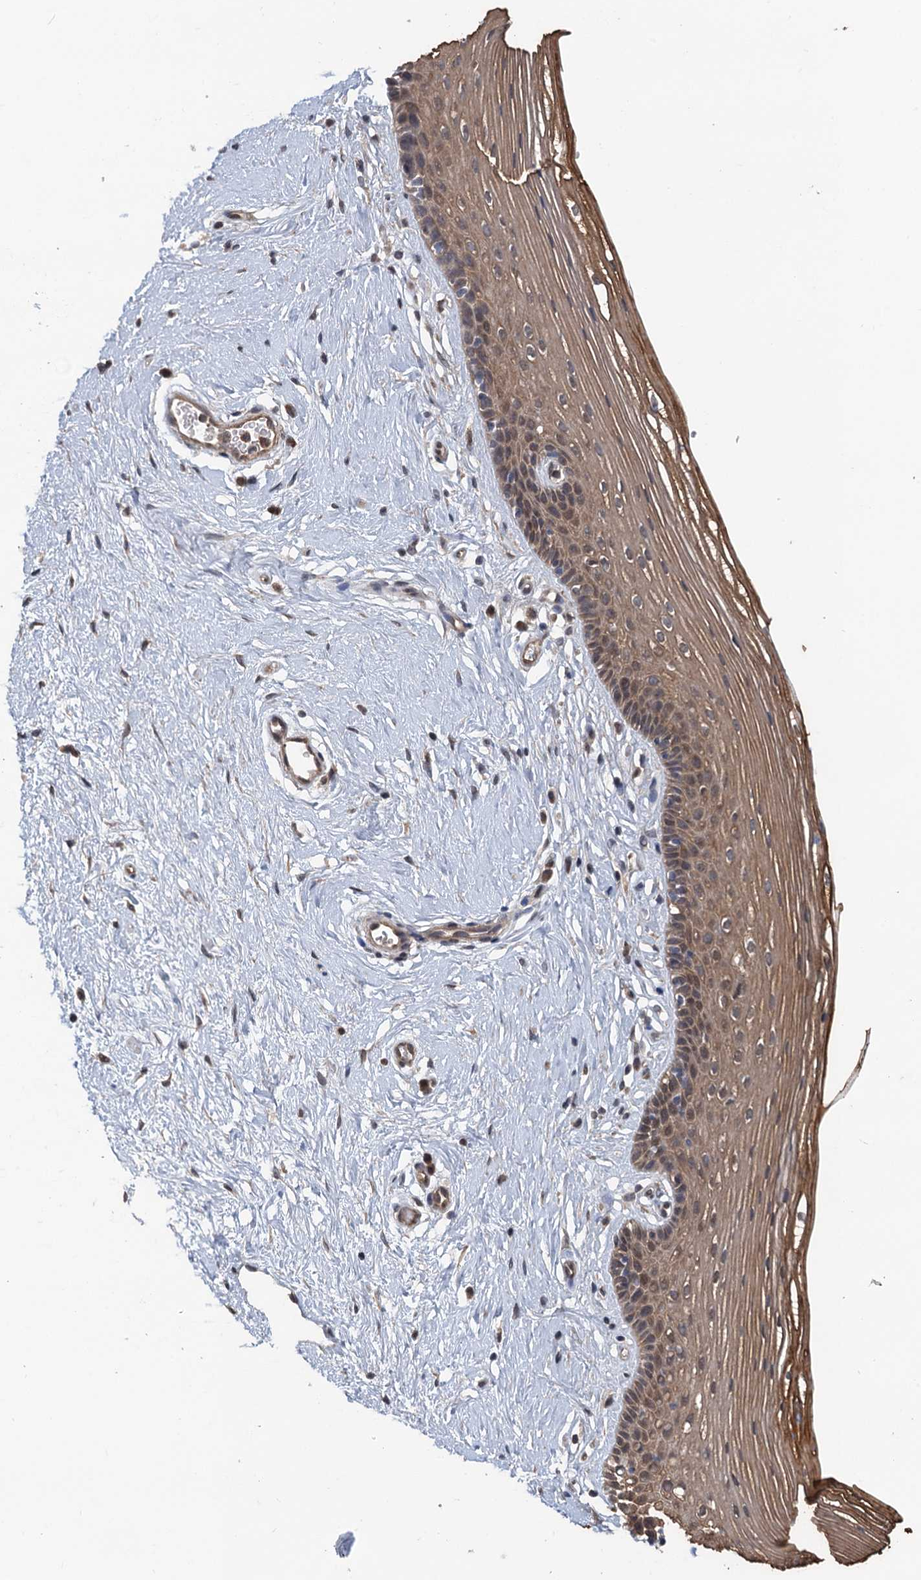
{"staining": {"intensity": "moderate", "quantity": ">75%", "location": "cytoplasmic/membranous"}, "tissue": "vagina", "cell_type": "Squamous epithelial cells", "image_type": "normal", "snomed": [{"axis": "morphology", "description": "Normal tissue, NOS"}, {"axis": "topography", "description": "Vagina"}], "caption": "Human vagina stained for a protein (brown) exhibits moderate cytoplasmic/membranous positive positivity in about >75% of squamous epithelial cells.", "gene": "MEAK7", "patient": {"sex": "female", "age": 46}}